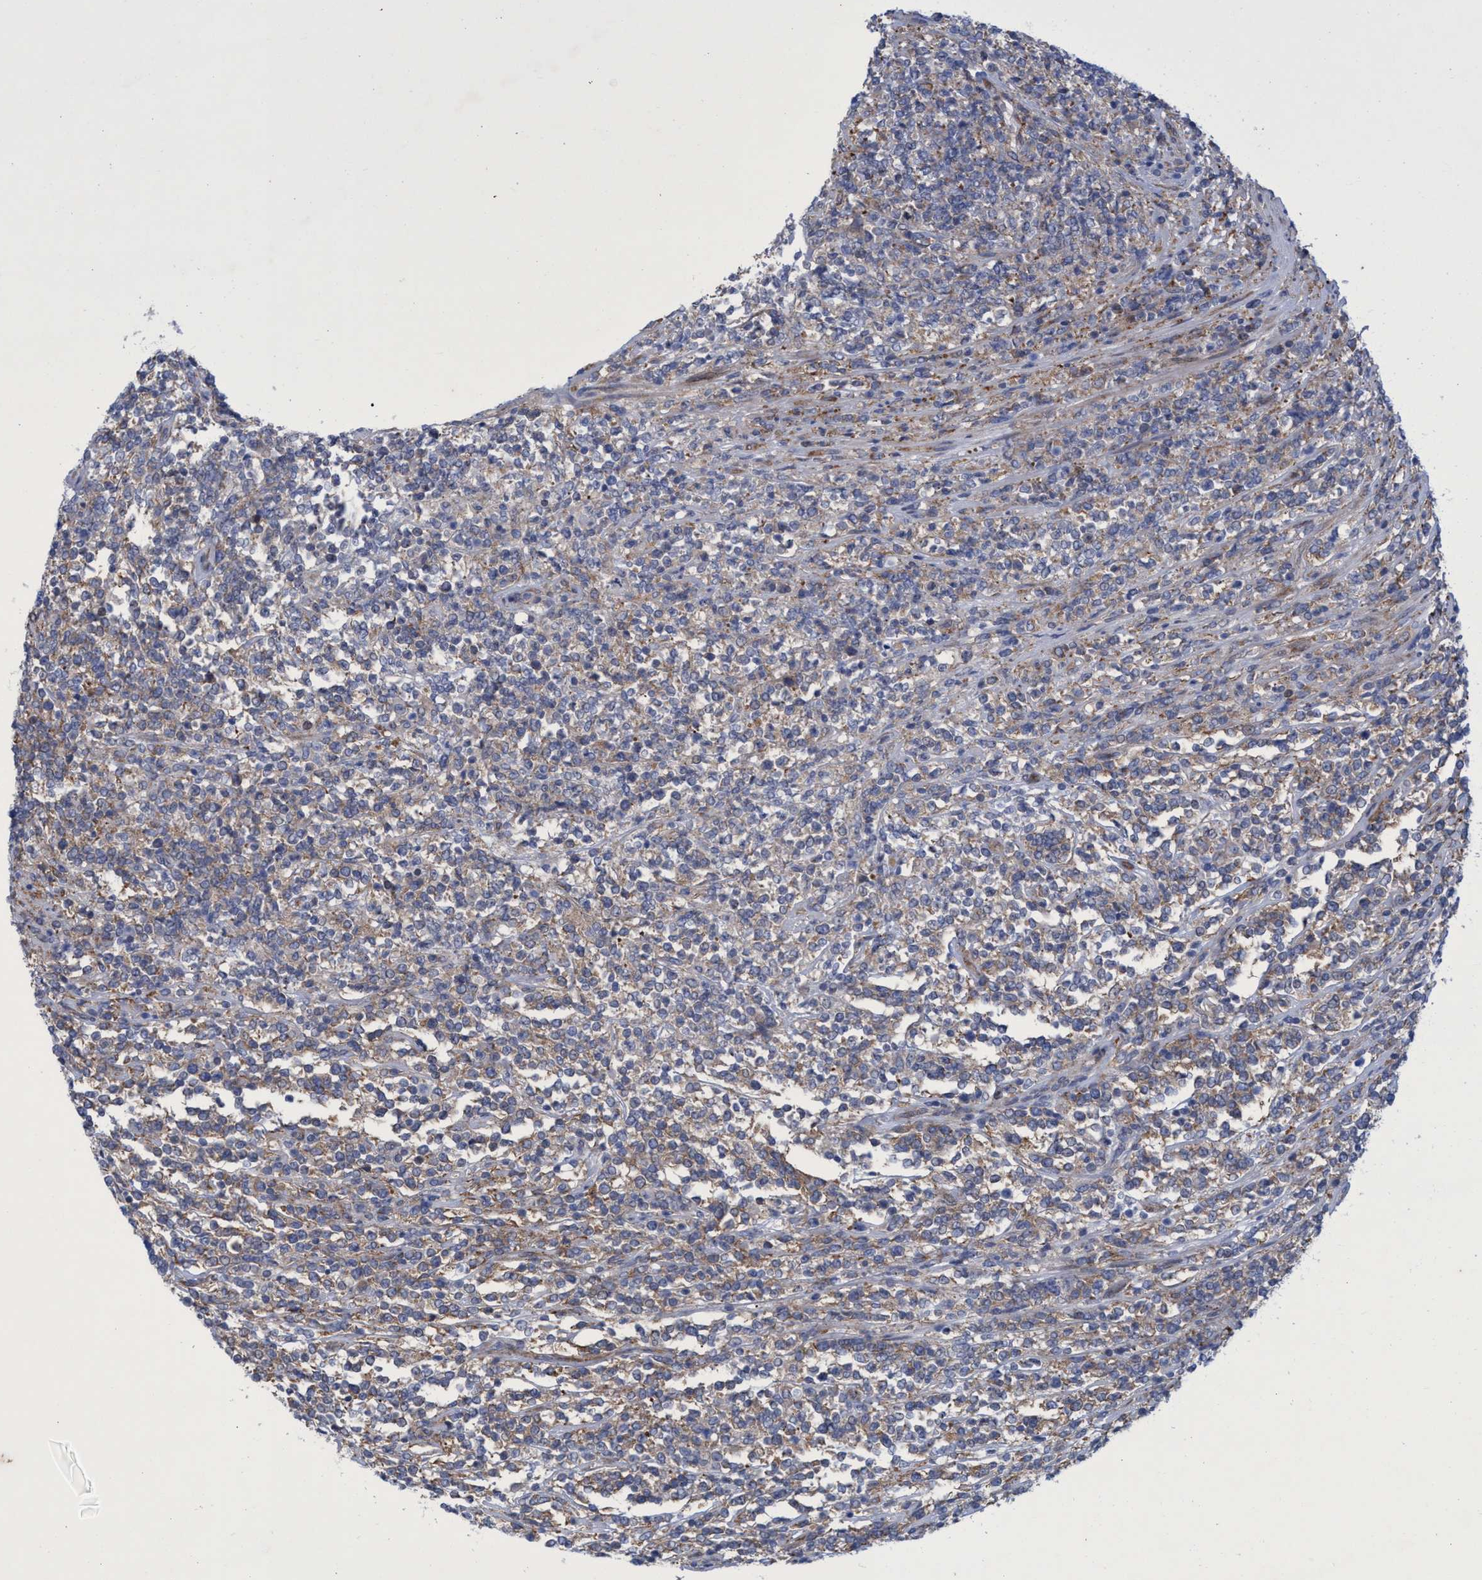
{"staining": {"intensity": "moderate", "quantity": ">75%", "location": "cytoplasmic/membranous"}, "tissue": "lymphoma", "cell_type": "Tumor cells", "image_type": "cancer", "snomed": [{"axis": "morphology", "description": "Malignant lymphoma, non-Hodgkin's type, High grade"}, {"axis": "topography", "description": "Soft tissue"}], "caption": "Tumor cells reveal moderate cytoplasmic/membranous expression in approximately >75% of cells in lymphoma. The protein is stained brown, and the nuclei are stained in blue (DAB IHC with brightfield microscopy, high magnification).", "gene": "R3HCC1", "patient": {"sex": "male", "age": 18}}